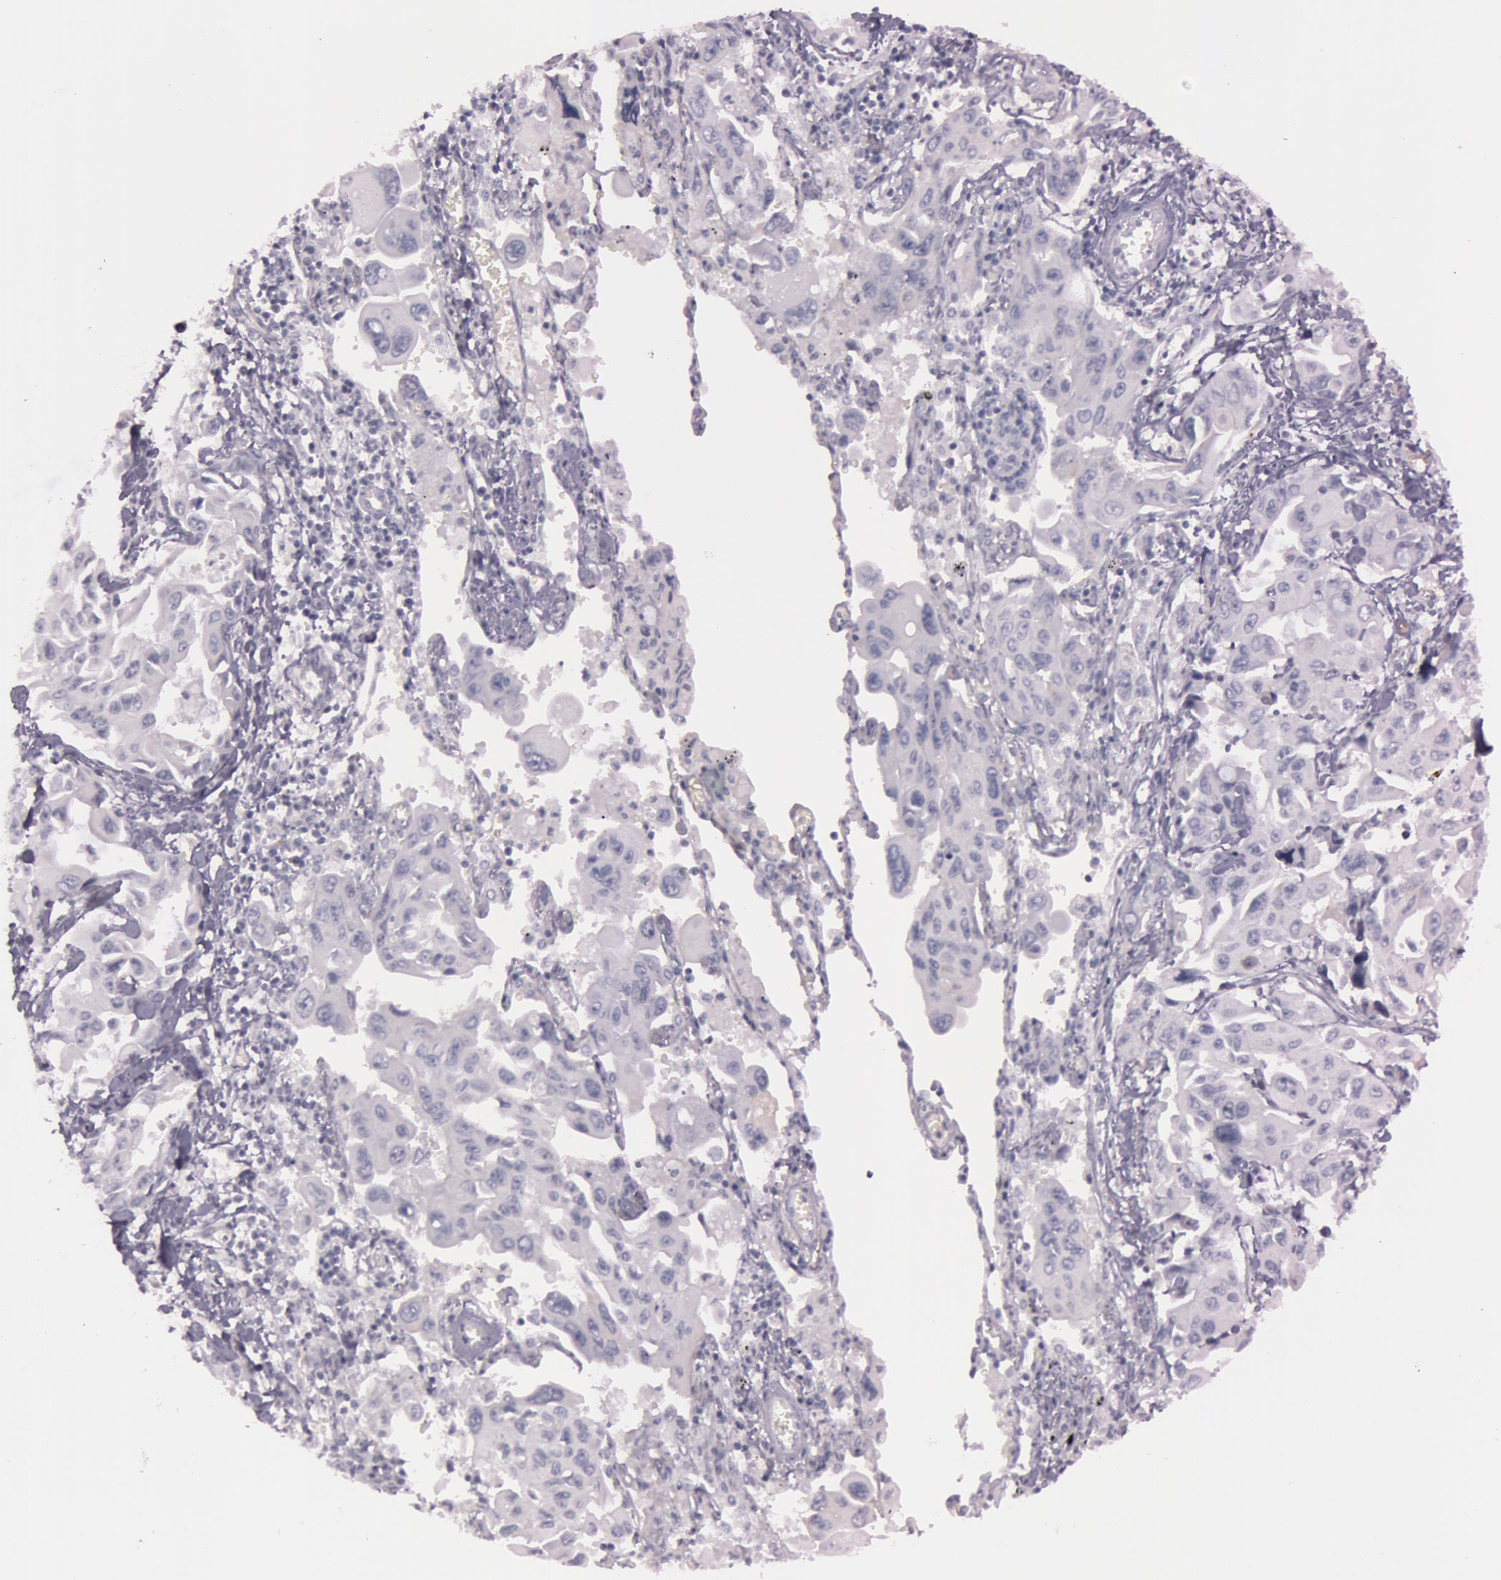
{"staining": {"intensity": "negative", "quantity": "none", "location": "none"}, "tissue": "lung cancer", "cell_type": "Tumor cells", "image_type": "cancer", "snomed": [{"axis": "morphology", "description": "Adenocarcinoma, NOS"}, {"axis": "topography", "description": "Lung"}], "caption": "The IHC photomicrograph has no significant staining in tumor cells of lung cancer tissue.", "gene": "FOLH1", "patient": {"sex": "male", "age": 64}}